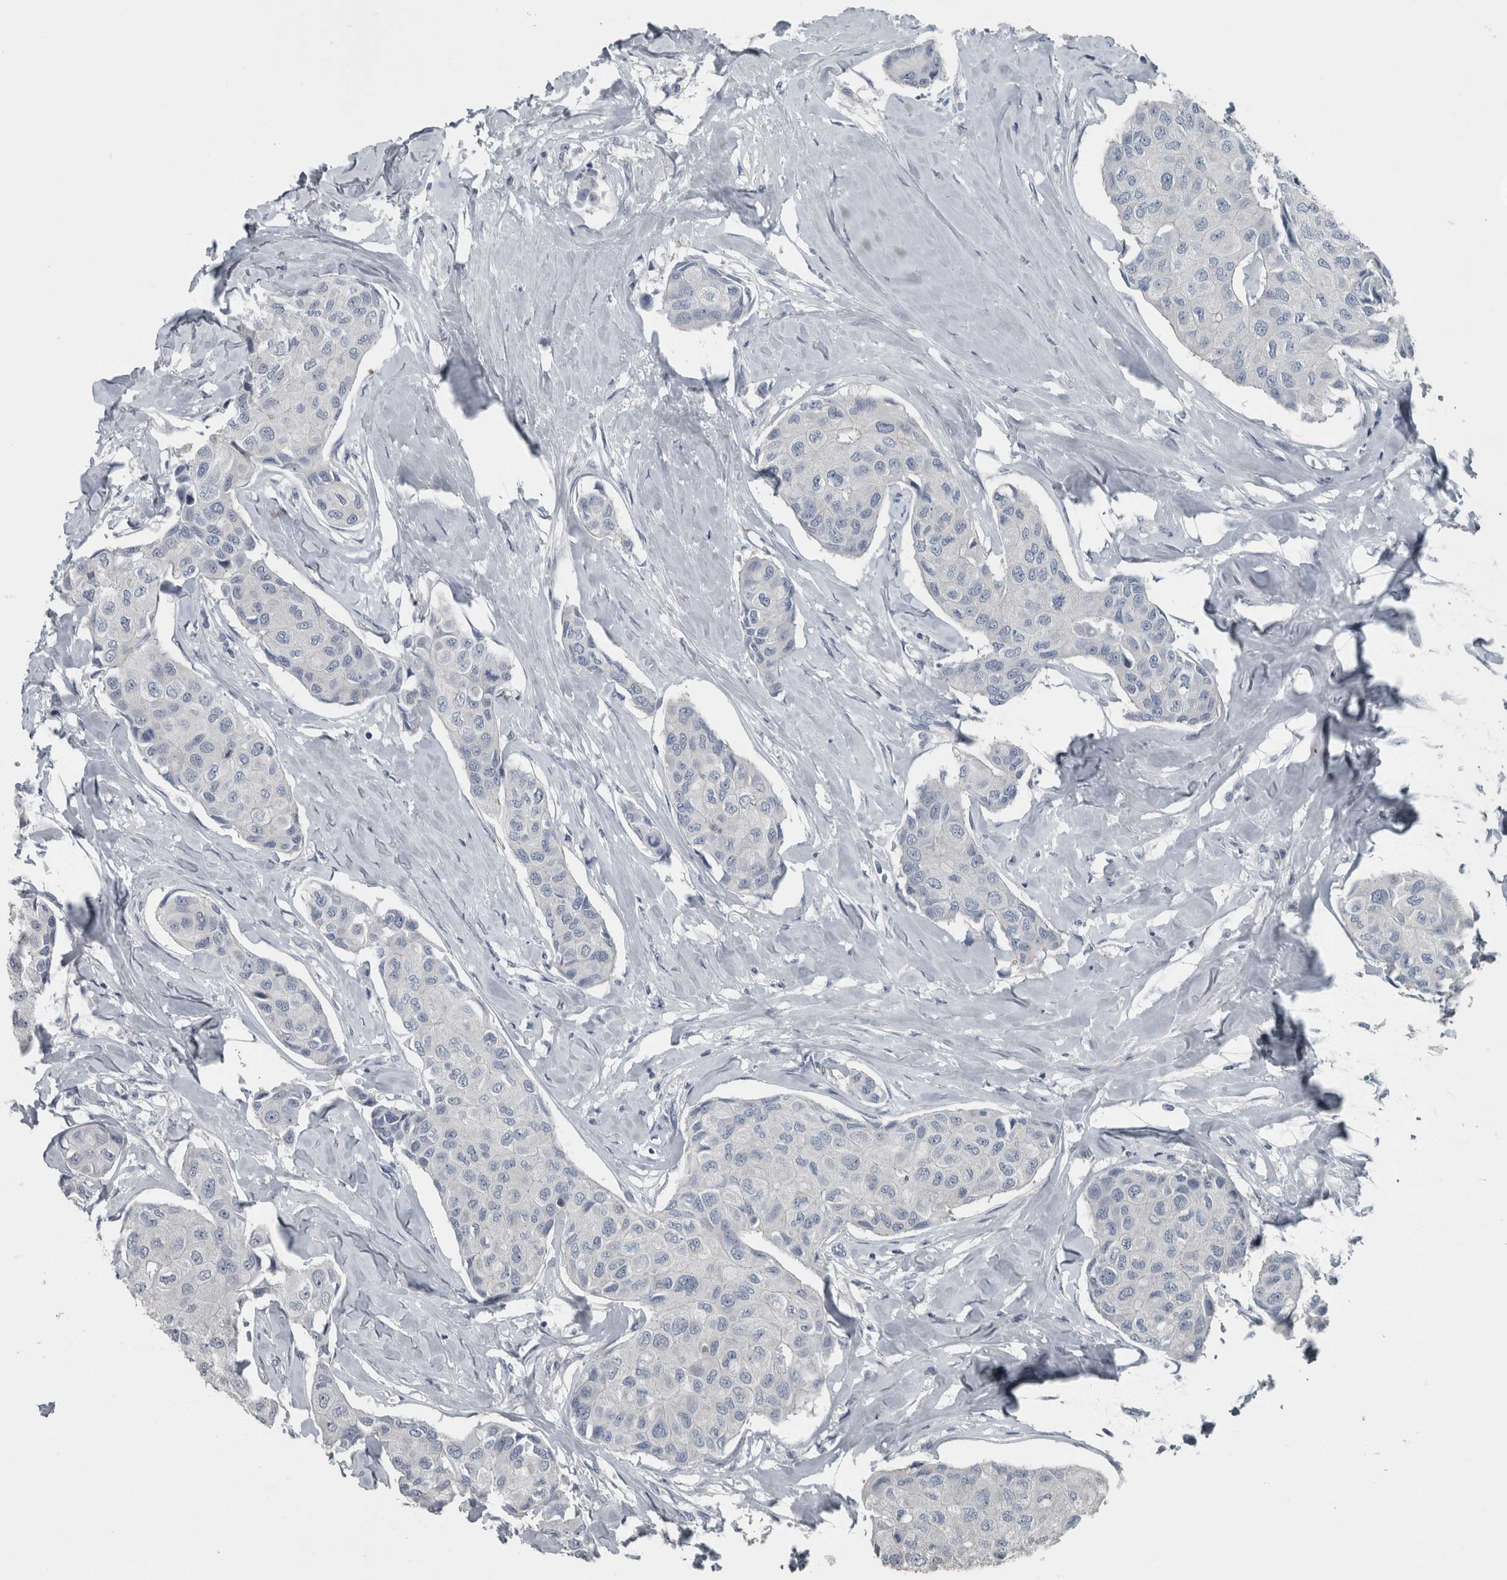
{"staining": {"intensity": "negative", "quantity": "none", "location": "none"}, "tissue": "breast cancer", "cell_type": "Tumor cells", "image_type": "cancer", "snomed": [{"axis": "morphology", "description": "Duct carcinoma"}, {"axis": "topography", "description": "Breast"}], "caption": "Immunohistochemical staining of human invasive ductal carcinoma (breast) displays no significant expression in tumor cells.", "gene": "KRT20", "patient": {"sex": "female", "age": 80}}